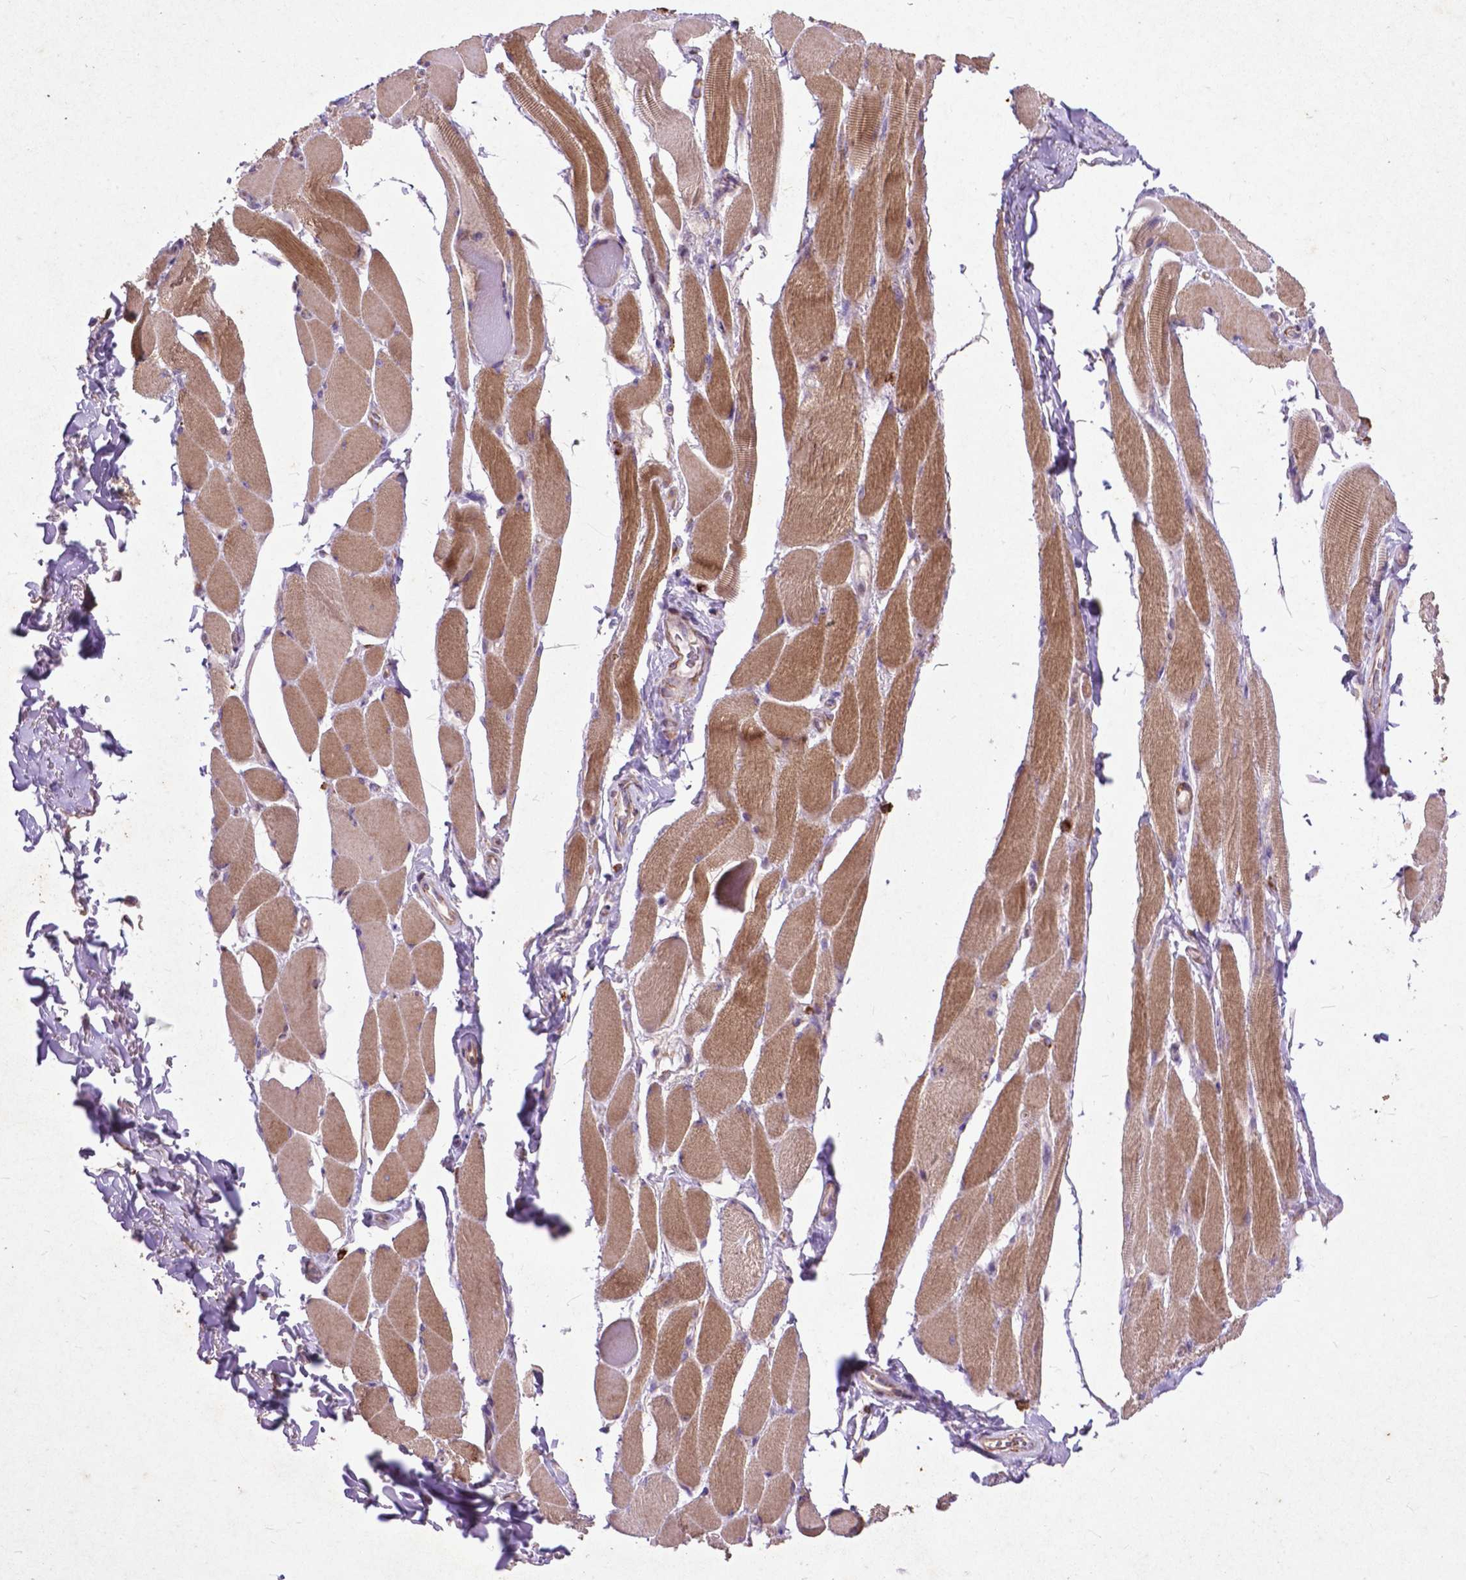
{"staining": {"intensity": "moderate", "quantity": ">75%", "location": "cytoplasmic/membranous"}, "tissue": "skeletal muscle", "cell_type": "Myocytes", "image_type": "normal", "snomed": [{"axis": "morphology", "description": "Normal tissue, NOS"}, {"axis": "topography", "description": "Skeletal muscle"}, {"axis": "topography", "description": "Anal"}, {"axis": "topography", "description": "Peripheral nerve tissue"}], "caption": "A medium amount of moderate cytoplasmic/membranous positivity is present in approximately >75% of myocytes in unremarkable skeletal muscle.", "gene": "THEGL", "patient": {"sex": "male", "age": 53}}